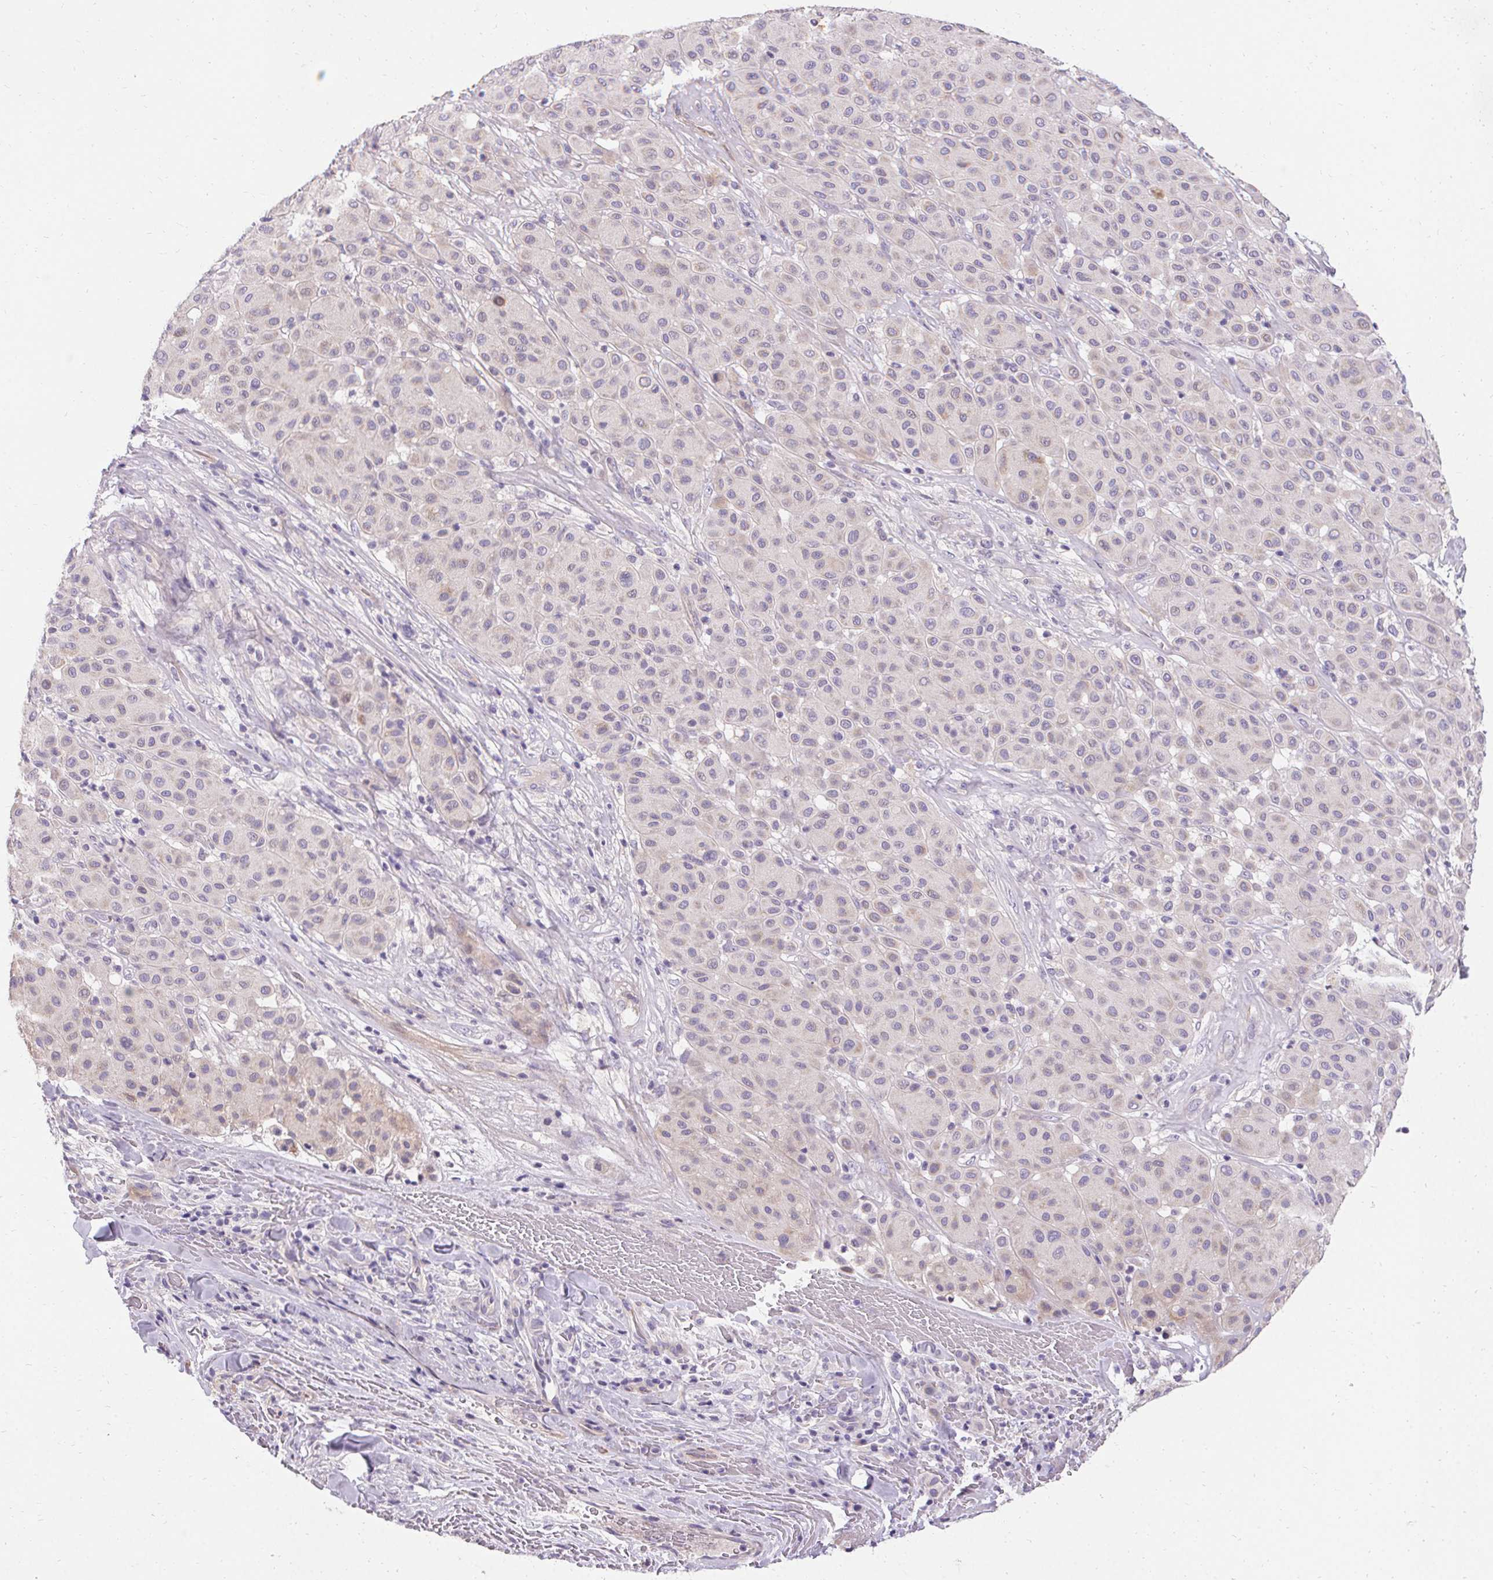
{"staining": {"intensity": "negative", "quantity": "none", "location": "none"}, "tissue": "melanoma", "cell_type": "Tumor cells", "image_type": "cancer", "snomed": [{"axis": "morphology", "description": "Malignant melanoma, Metastatic site"}, {"axis": "topography", "description": "Smooth muscle"}], "caption": "DAB immunohistochemical staining of malignant melanoma (metastatic site) reveals no significant staining in tumor cells.", "gene": "TRIP13", "patient": {"sex": "male", "age": 41}}